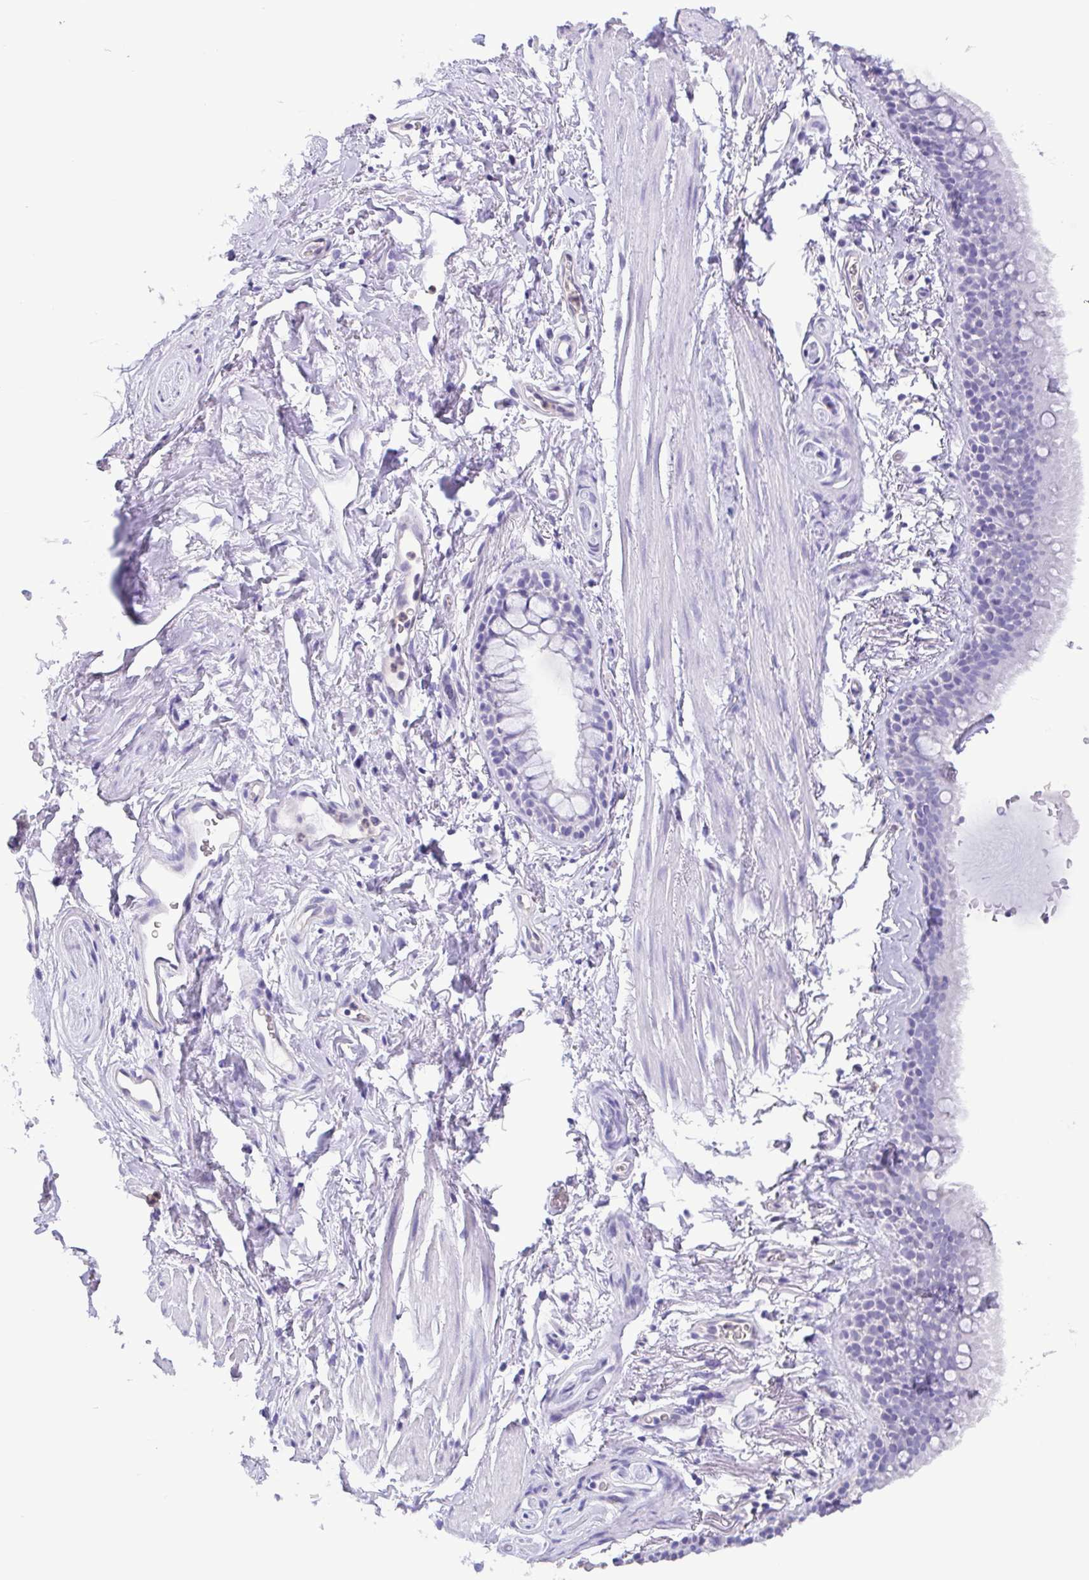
{"staining": {"intensity": "negative", "quantity": "none", "location": "none"}, "tissue": "adipose tissue", "cell_type": "Adipocytes", "image_type": "normal", "snomed": [{"axis": "morphology", "description": "Normal tissue, NOS"}, {"axis": "topography", "description": "Lymph node"}, {"axis": "topography", "description": "Cartilage tissue"}, {"axis": "topography", "description": "Bronchus"}], "caption": "Micrograph shows no significant protein positivity in adipocytes of normal adipose tissue.", "gene": "LDHC", "patient": {"sex": "female", "age": 70}}